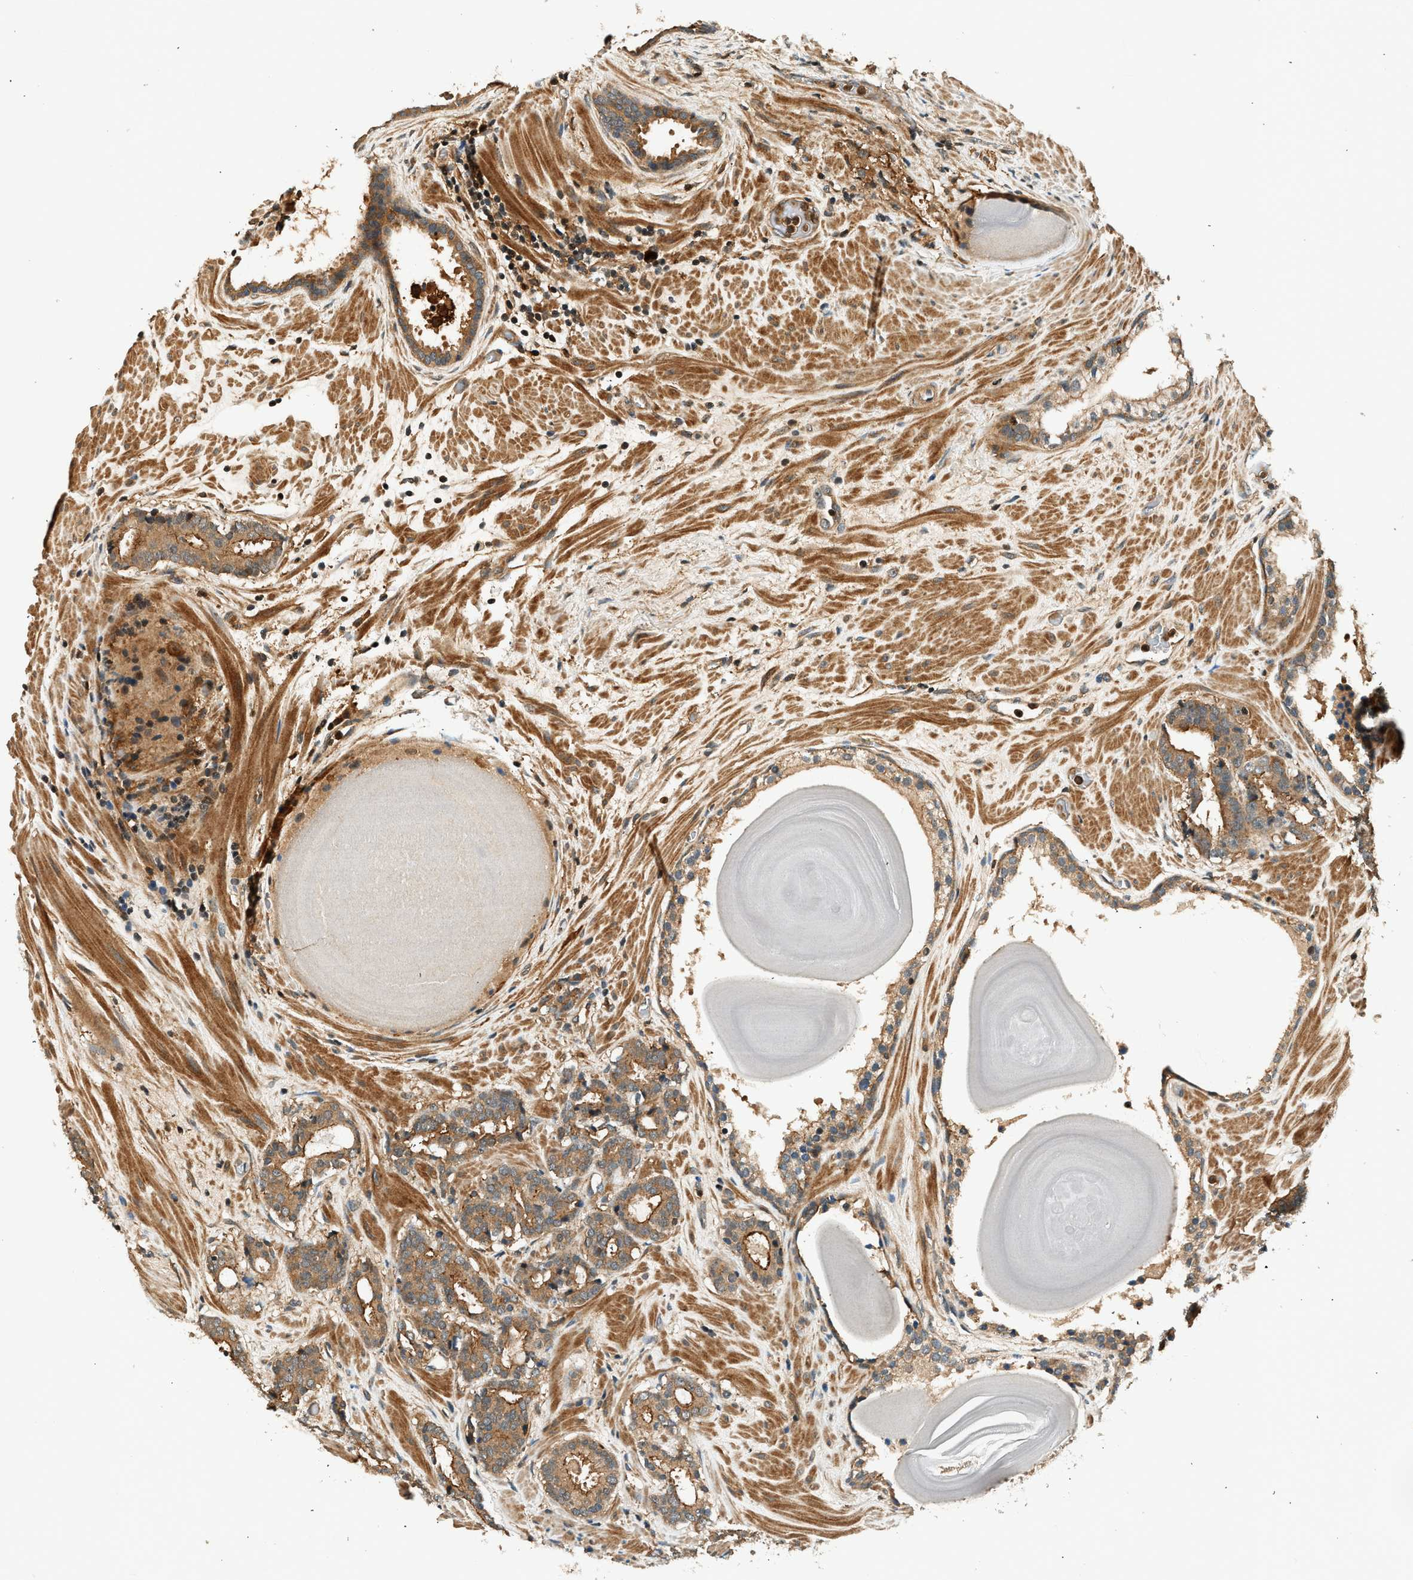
{"staining": {"intensity": "moderate", "quantity": ">75%", "location": "cytoplasmic/membranous"}, "tissue": "prostate cancer", "cell_type": "Tumor cells", "image_type": "cancer", "snomed": [{"axis": "morphology", "description": "Adenocarcinoma, Low grade"}, {"axis": "topography", "description": "Prostate"}], "caption": "Tumor cells show medium levels of moderate cytoplasmic/membranous expression in about >75% of cells in human prostate cancer.", "gene": "ARHGEF11", "patient": {"sex": "male", "age": 69}}